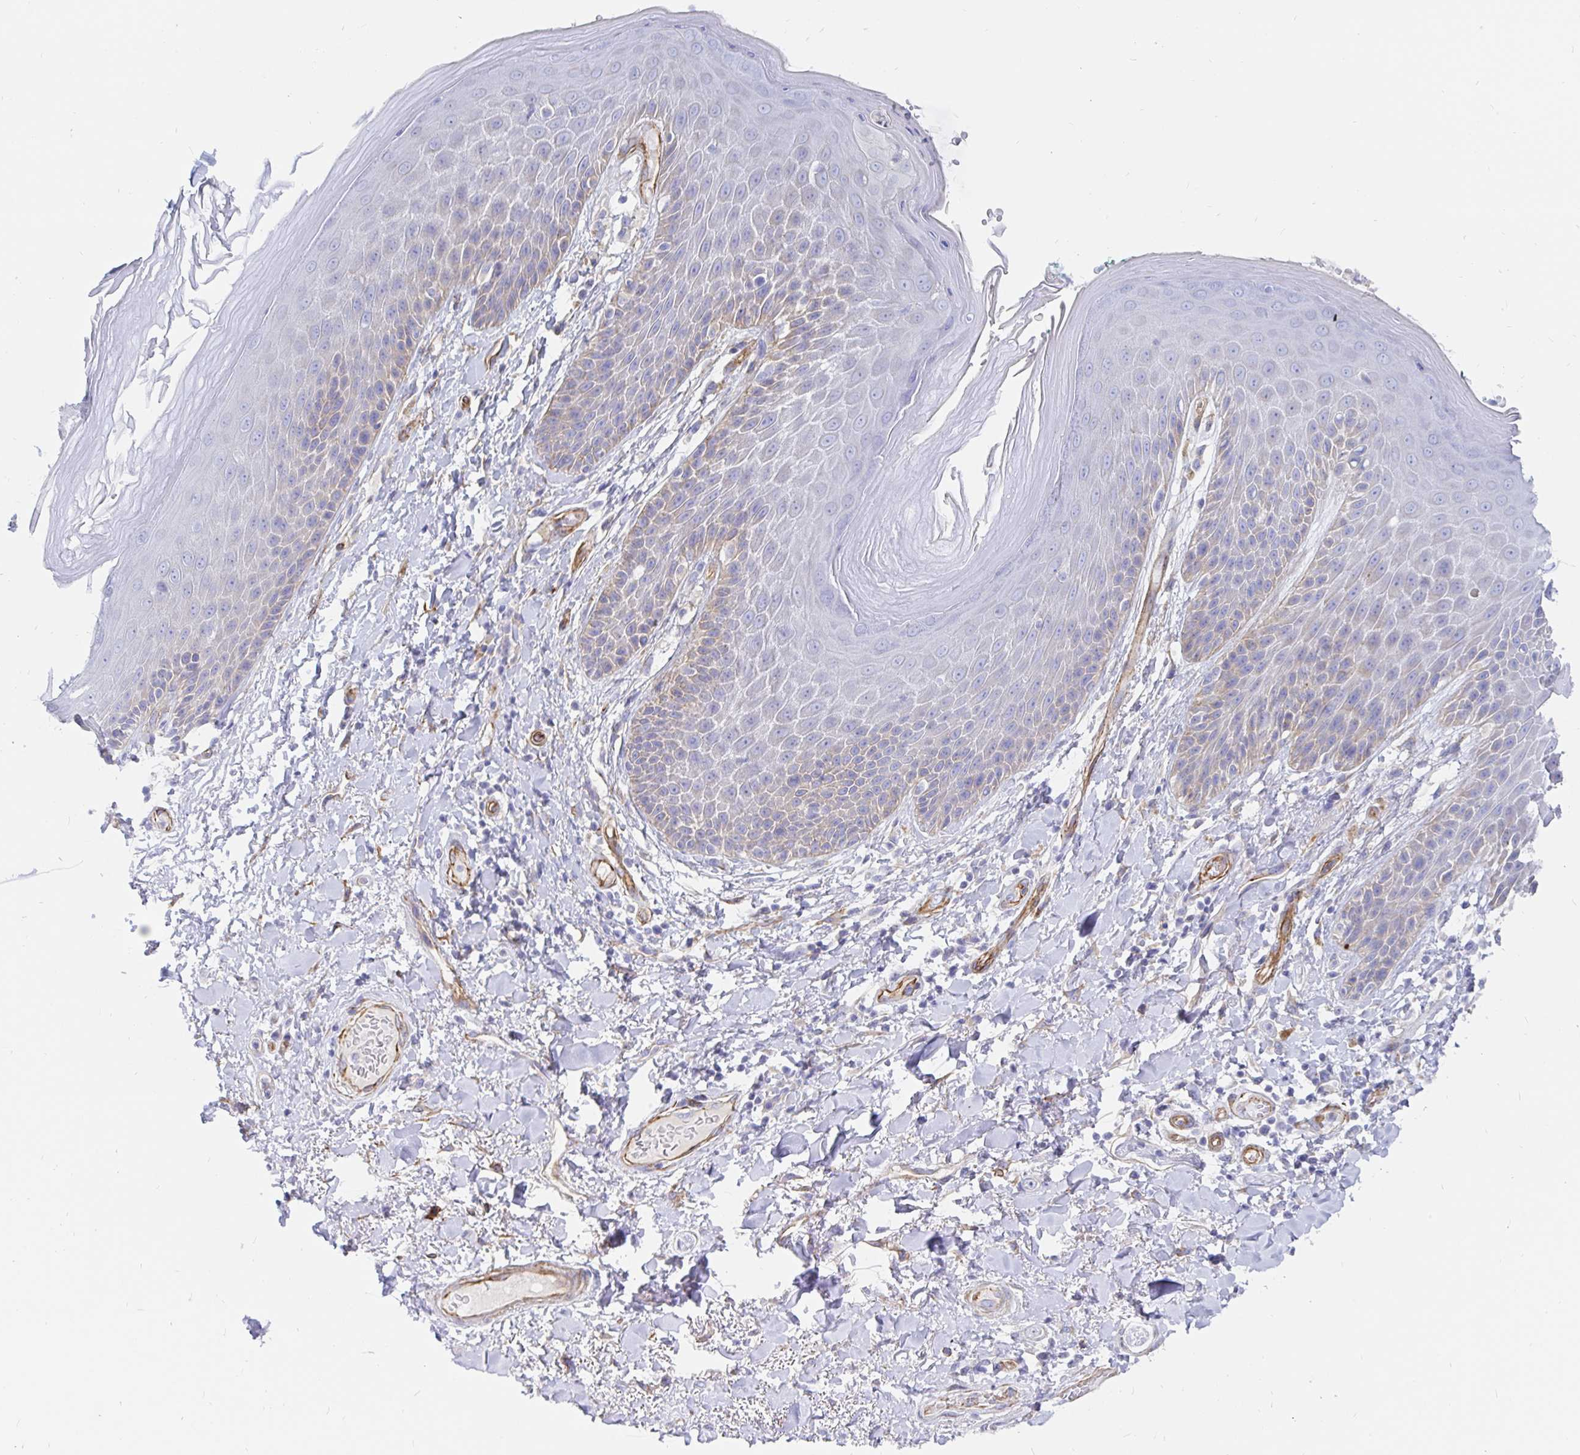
{"staining": {"intensity": "moderate", "quantity": "<25%", "location": "cytoplasmic/membranous"}, "tissue": "skin", "cell_type": "Epidermal cells", "image_type": "normal", "snomed": [{"axis": "morphology", "description": "Normal tissue, NOS"}, {"axis": "topography", "description": "Anal"}, {"axis": "topography", "description": "Peripheral nerve tissue"}], "caption": "Protein expression analysis of benign skin reveals moderate cytoplasmic/membranous expression in approximately <25% of epidermal cells.", "gene": "COX16", "patient": {"sex": "male", "age": 51}}